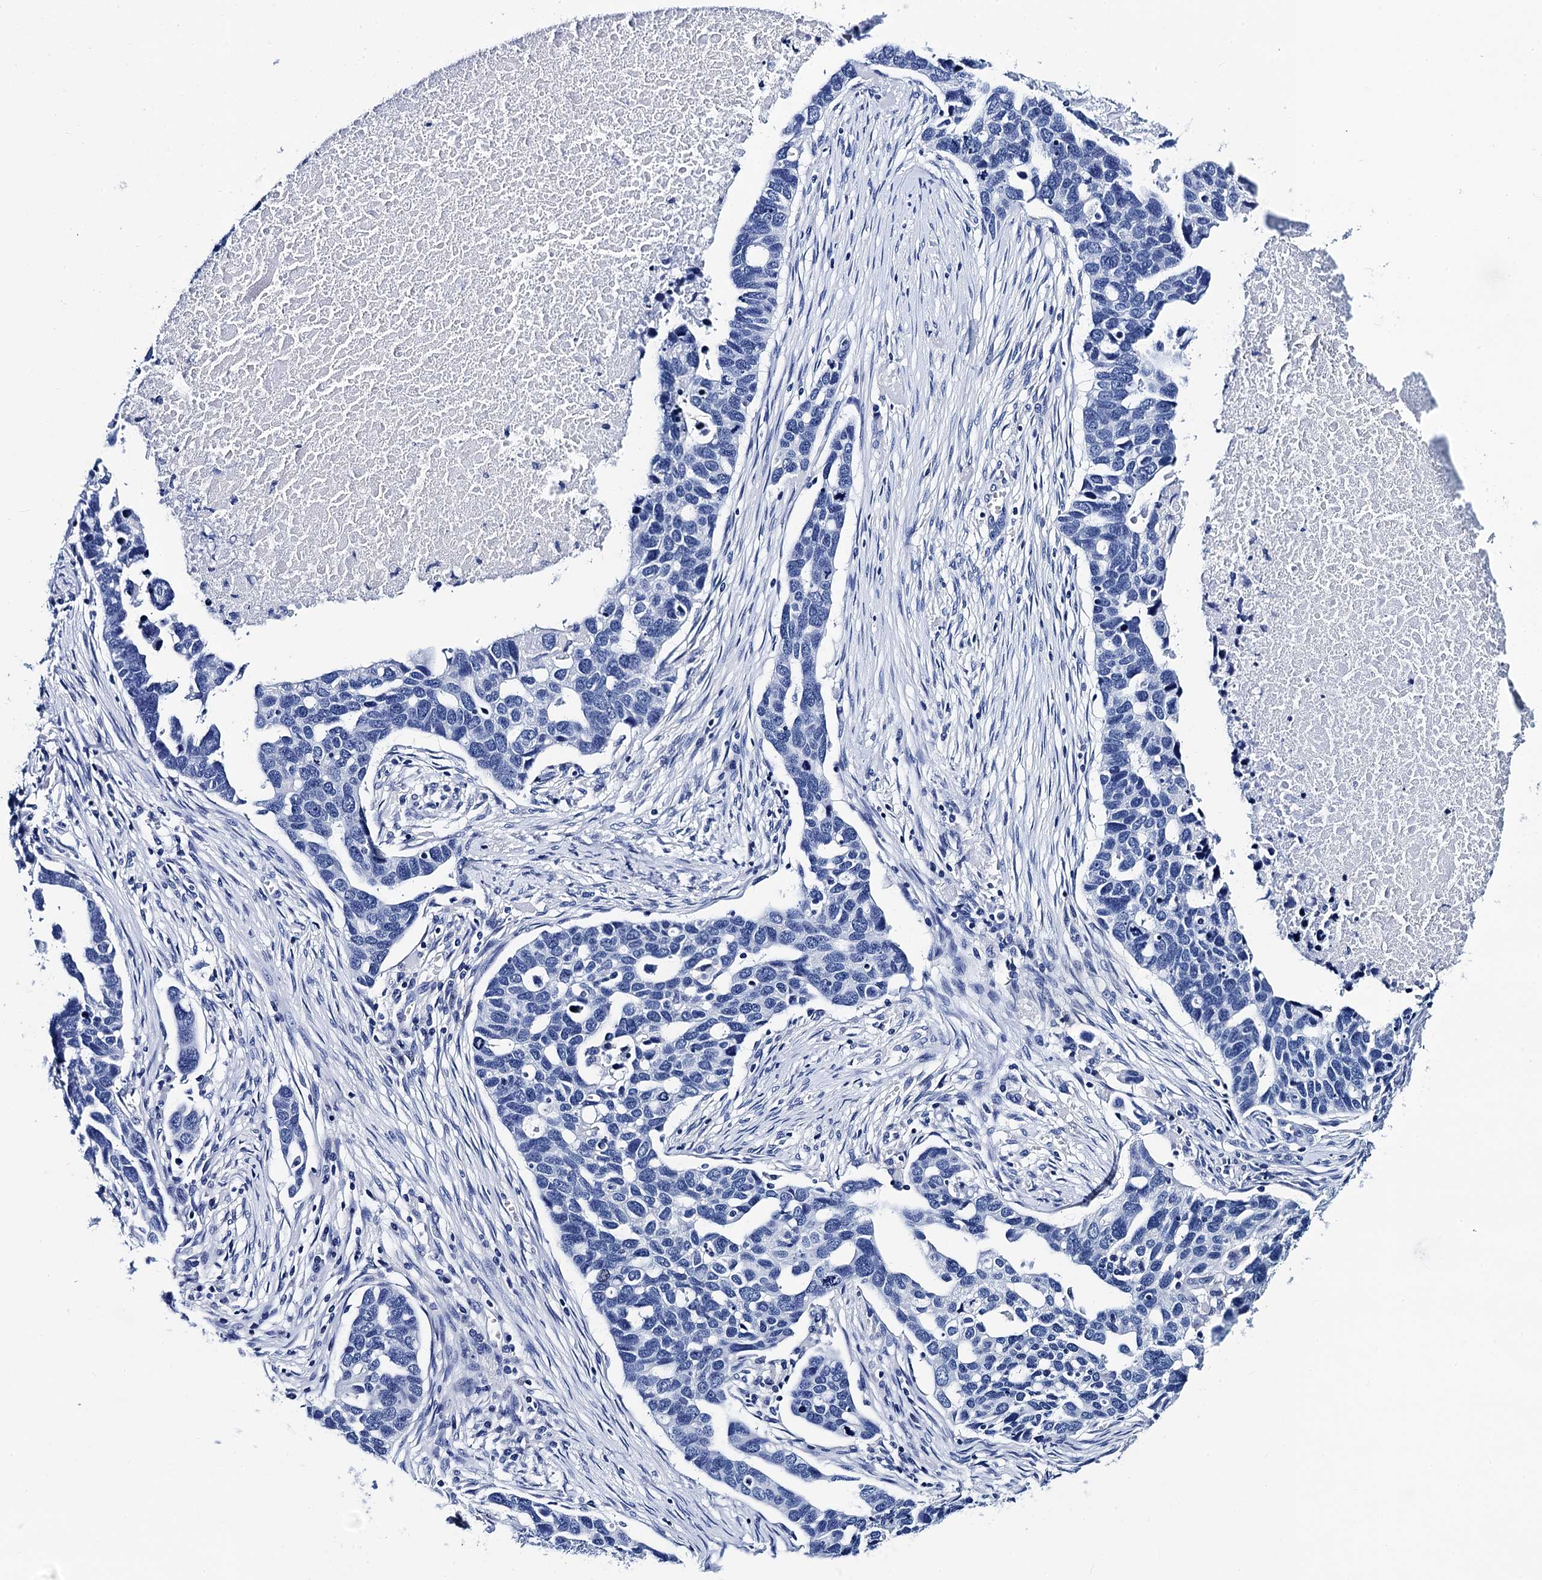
{"staining": {"intensity": "negative", "quantity": "none", "location": "none"}, "tissue": "ovarian cancer", "cell_type": "Tumor cells", "image_type": "cancer", "snomed": [{"axis": "morphology", "description": "Cystadenocarcinoma, serous, NOS"}, {"axis": "topography", "description": "Ovary"}], "caption": "Immunohistochemical staining of serous cystadenocarcinoma (ovarian) exhibits no significant expression in tumor cells.", "gene": "MYBPC3", "patient": {"sex": "female", "age": 54}}